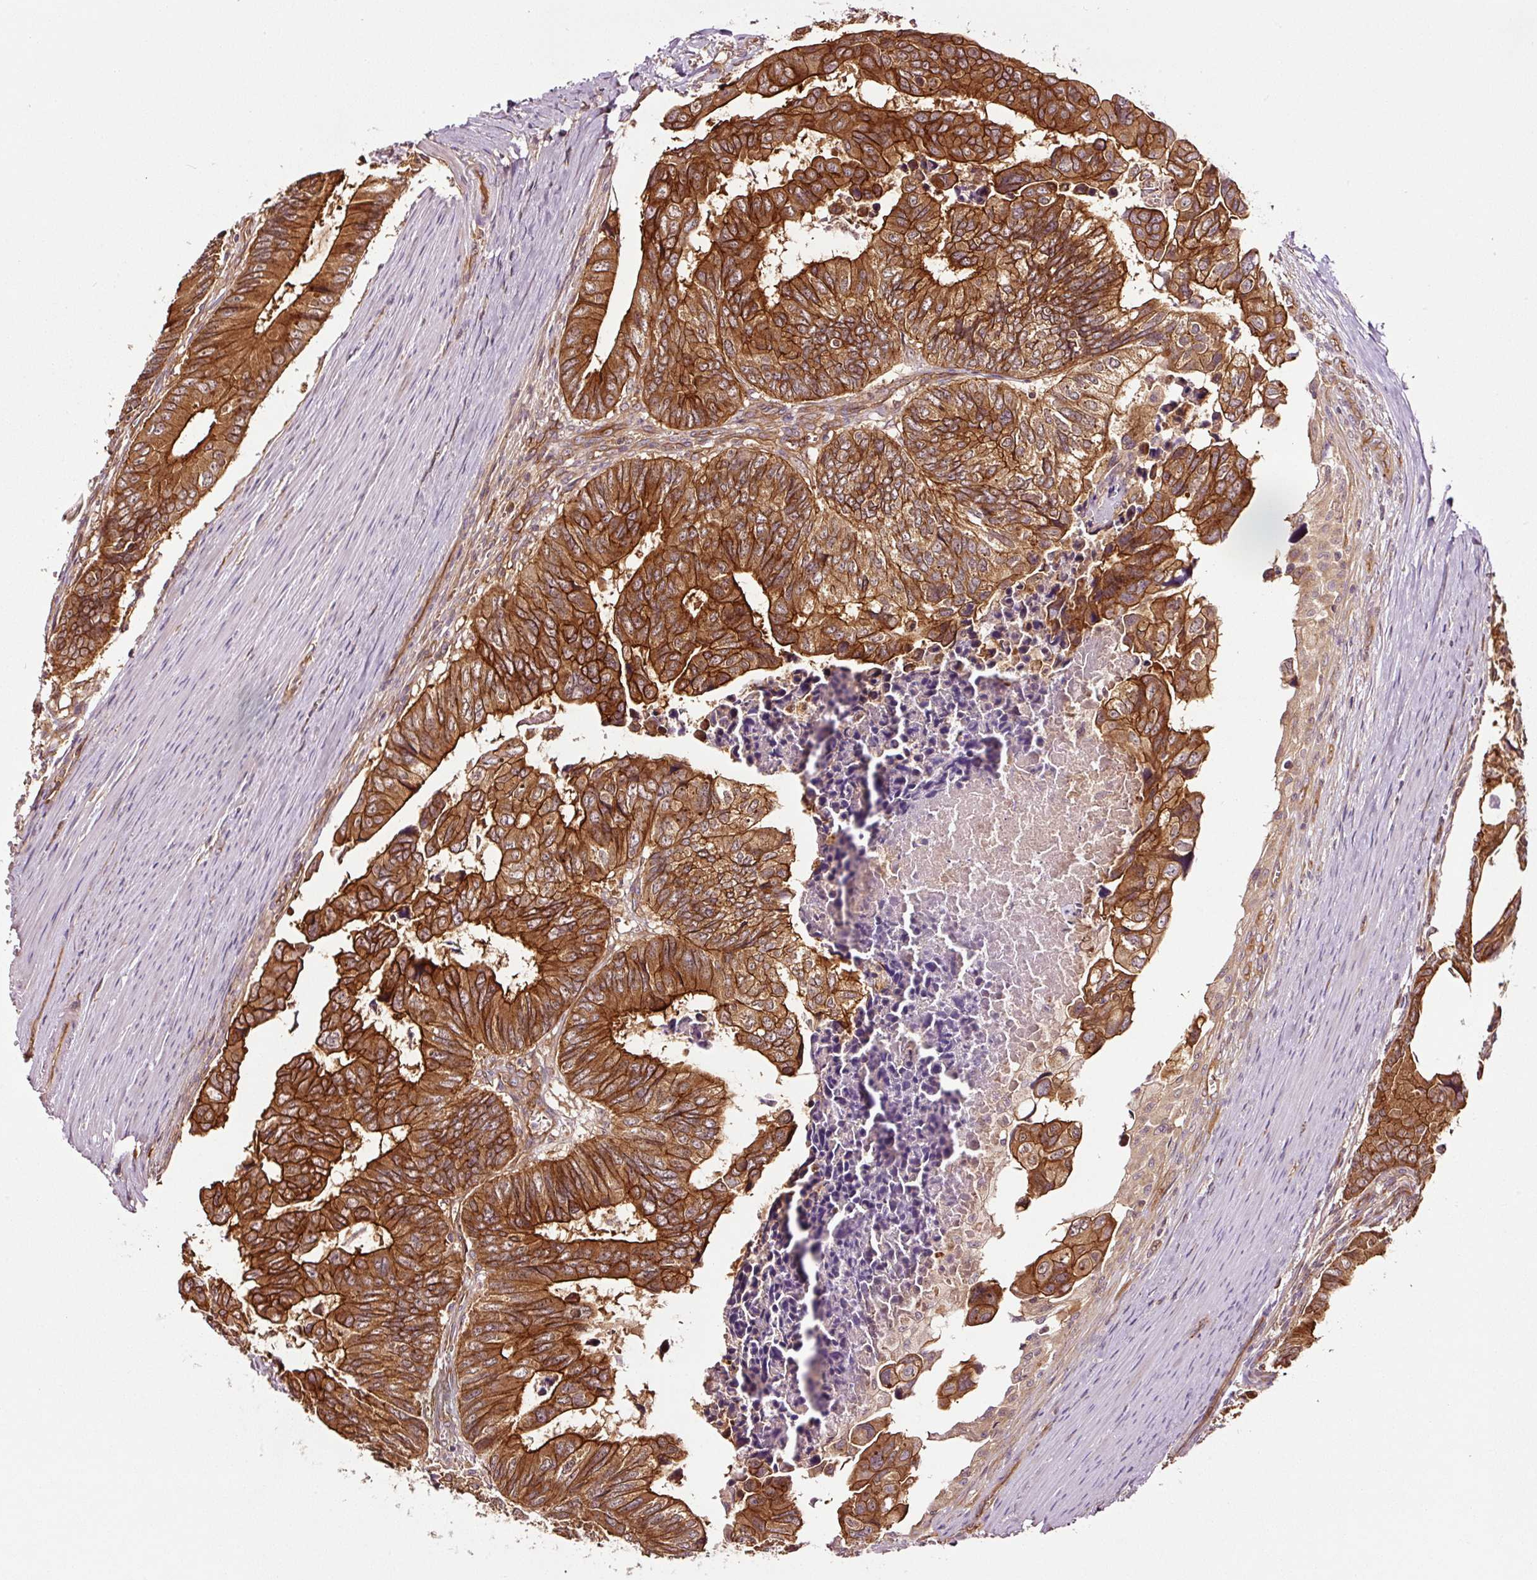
{"staining": {"intensity": "strong", "quantity": ">75%", "location": "cytoplasmic/membranous"}, "tissue": "colorectal cancer", "cell_type": "Tumor cells", "image_type": "cancer", "snomed": [{"axis": "morphology", "description": "Adenocarcinoma, NOS"}, {"axis": "topography", "description": "Colon"}], "caption": "Strong cytoplasmic/membranous protein positivity is present in about >75% of tumor cells in colorectal cancer.", "gene": "METAP1", "patient": {"sex": "male", "age": 85}}